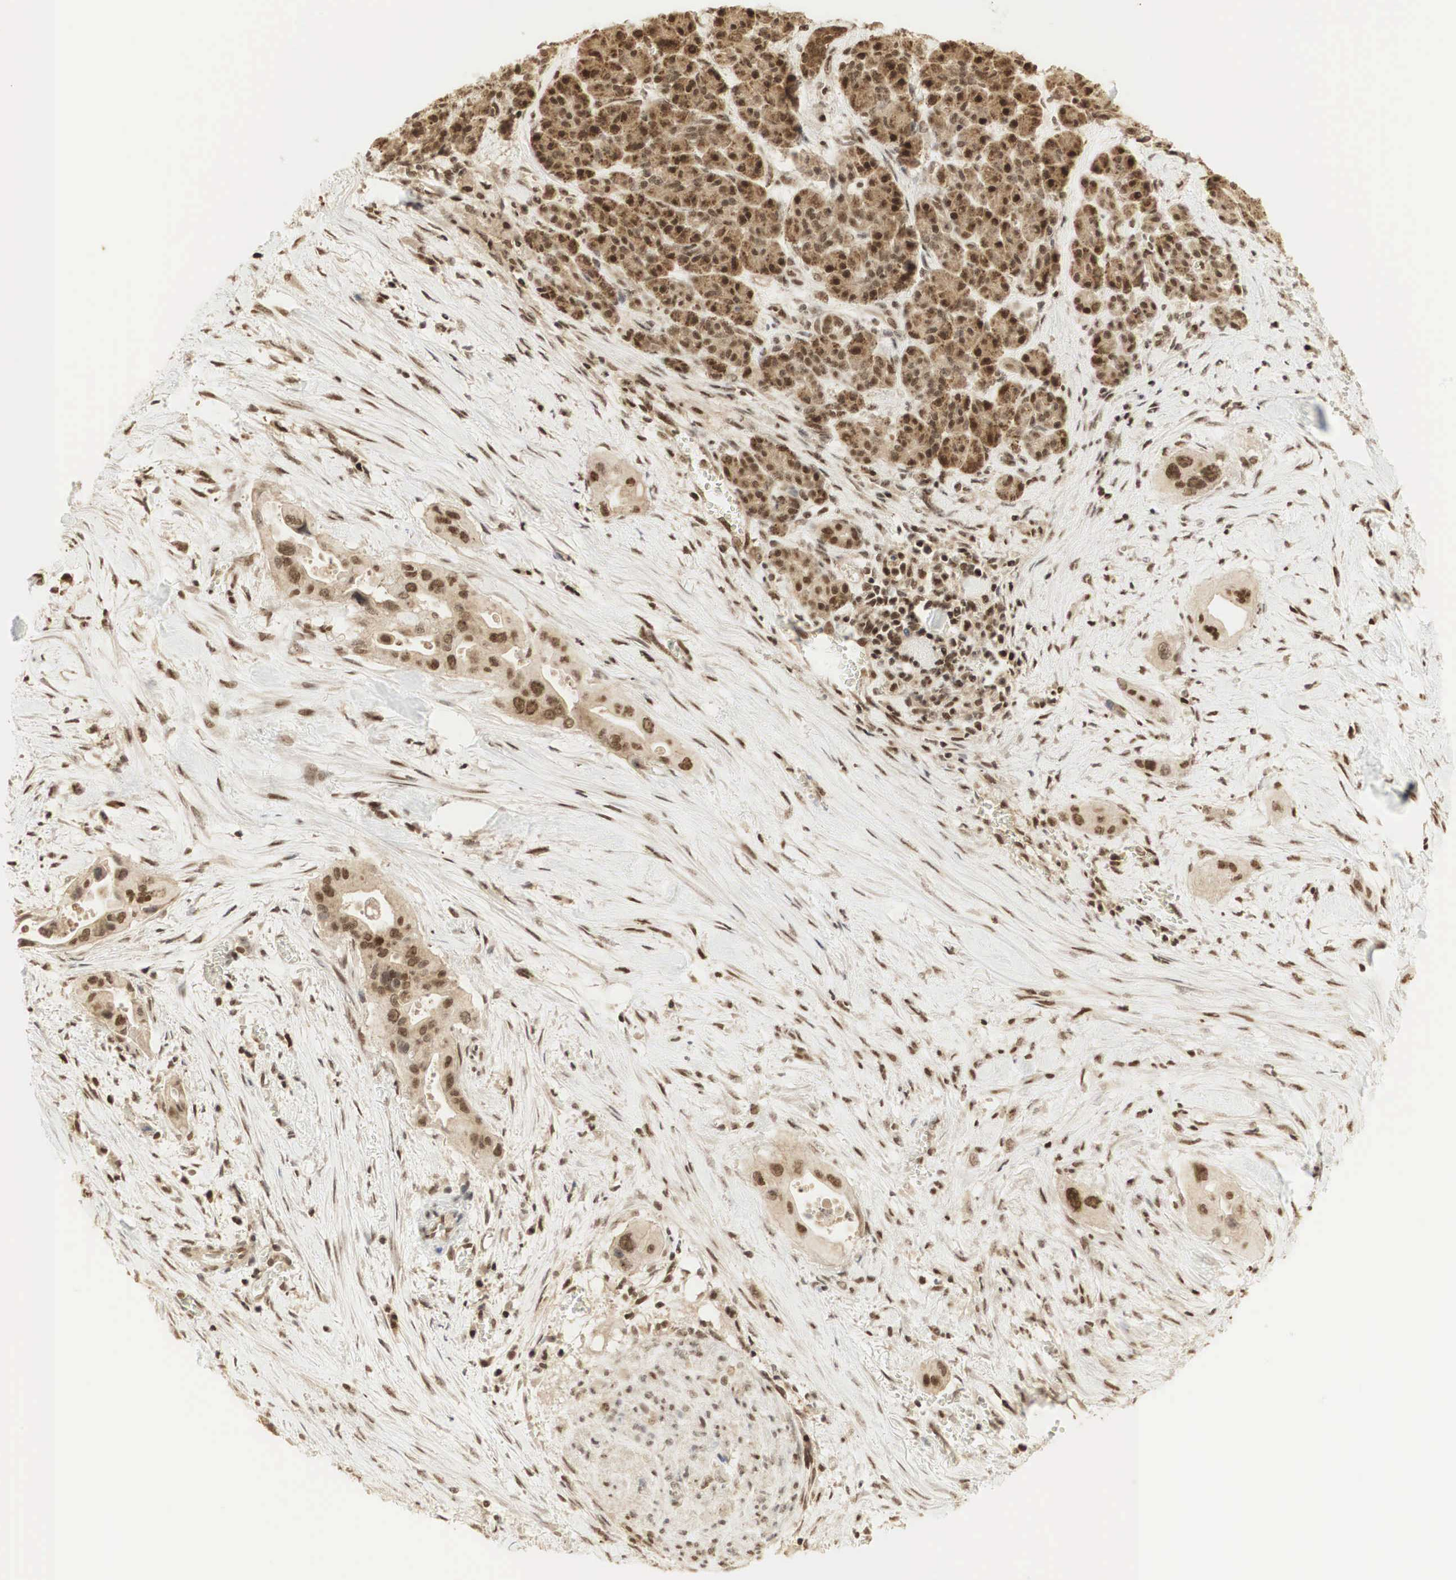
{"staining": {"intensity": "strong", "quantity": ">75%", "location": "cytoplasmic/membranous,nuclear"}, "tissue": "pancreatic cancer", "cell_type": "Tumor cells", "image_type": "cancer", "snomed": [{"axis": "morphology", "description": "Adenocarcinoma, NOS"}, {"axis": "topography", "description": "Pancreas"}], "caption": "A high-resolution histopathology image shows immunohistochemistry staining of pancreatic cancer, which reveals strong cytoplasmic/membranous and nuclear staining in about >75% of tumor cells. The protein of interest is stained brown, and the nuclei are stained in blue (DAB IHC with brightfield microscopy, high magnification).", "gene": "RNF113A", "patient": {"sex": "male", "age": 77}}